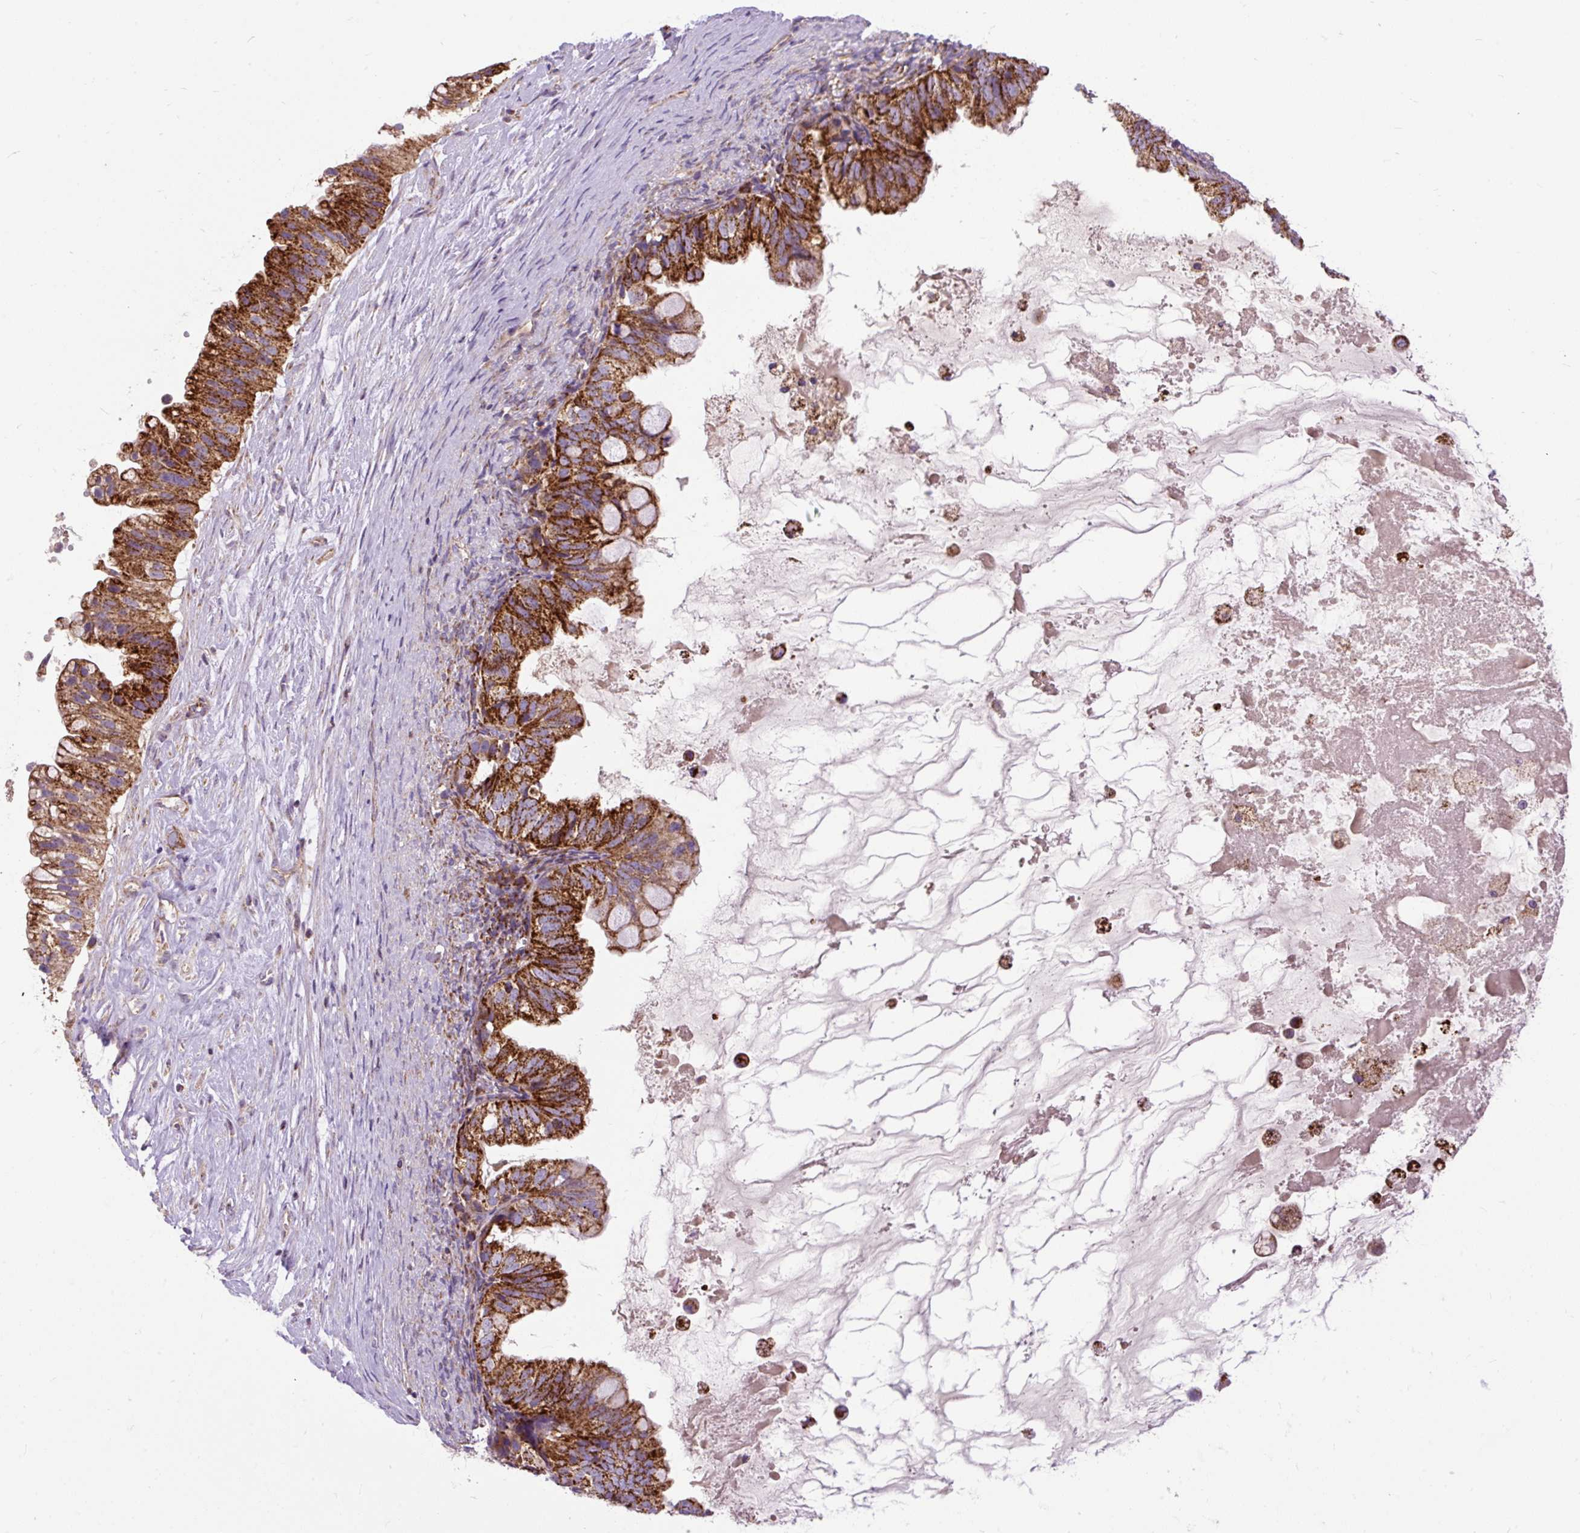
{"staining": {"intensity": "strong", "quantity": ">75%", "location": "cytoplasmic/membranous"}, "tissue": "ovarian cancer", "cell_type": "Tumor cells", "image_type": "cancer", "snomed": [{"axis": "morphology", "description": "Cystadenocarcinoma, mucinous, NOS"}, {"axis": "topography", "description": "Ovary"}], "caption": "Brown immunohistochemical staining in human ovarian mucinous cystadenocarcinoma exhibits strong cytoplasmic/membranous staining in about >75% of tumor cells.", "gene": "TOMM40", "patient": {"sex": "female", "age": 80}}